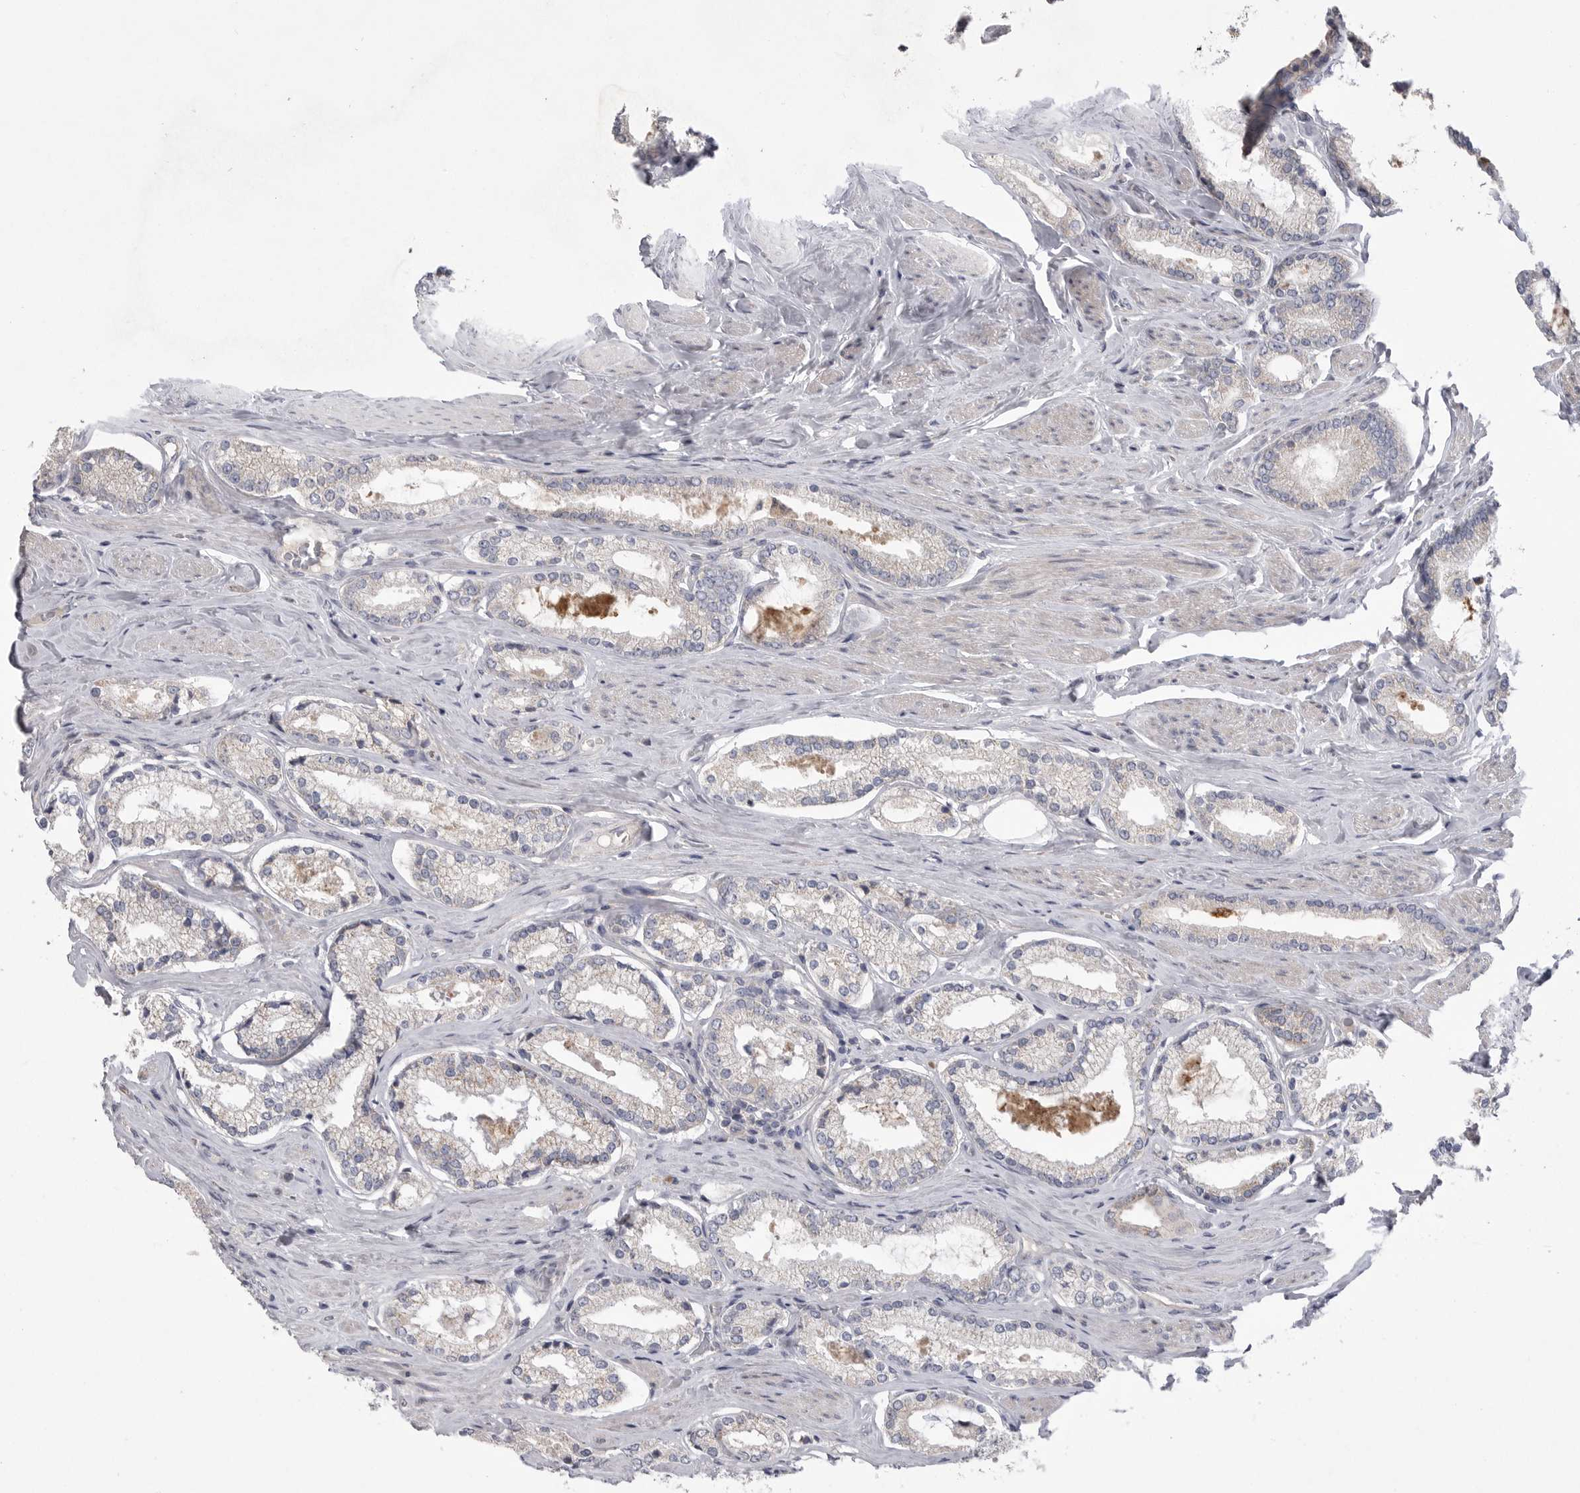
{"staining": {"intensity": "negative", "quantity": "none", "location": "none"}, "tissue": "prostate cancer", "cell_type": "Tumor cells", "image_type": "cancer", "snomed": [{"axis": "morphology", "description": "Adenocarcinoma, Low grade"}, {"axis": "topography", "description": "Prostate"}], "caption": "Tumor cells show no significant protein expression in low-grade adenocarcinoma (prostate).", "gene": "CRP", "patient": {"sex": "male", "age": 71}}